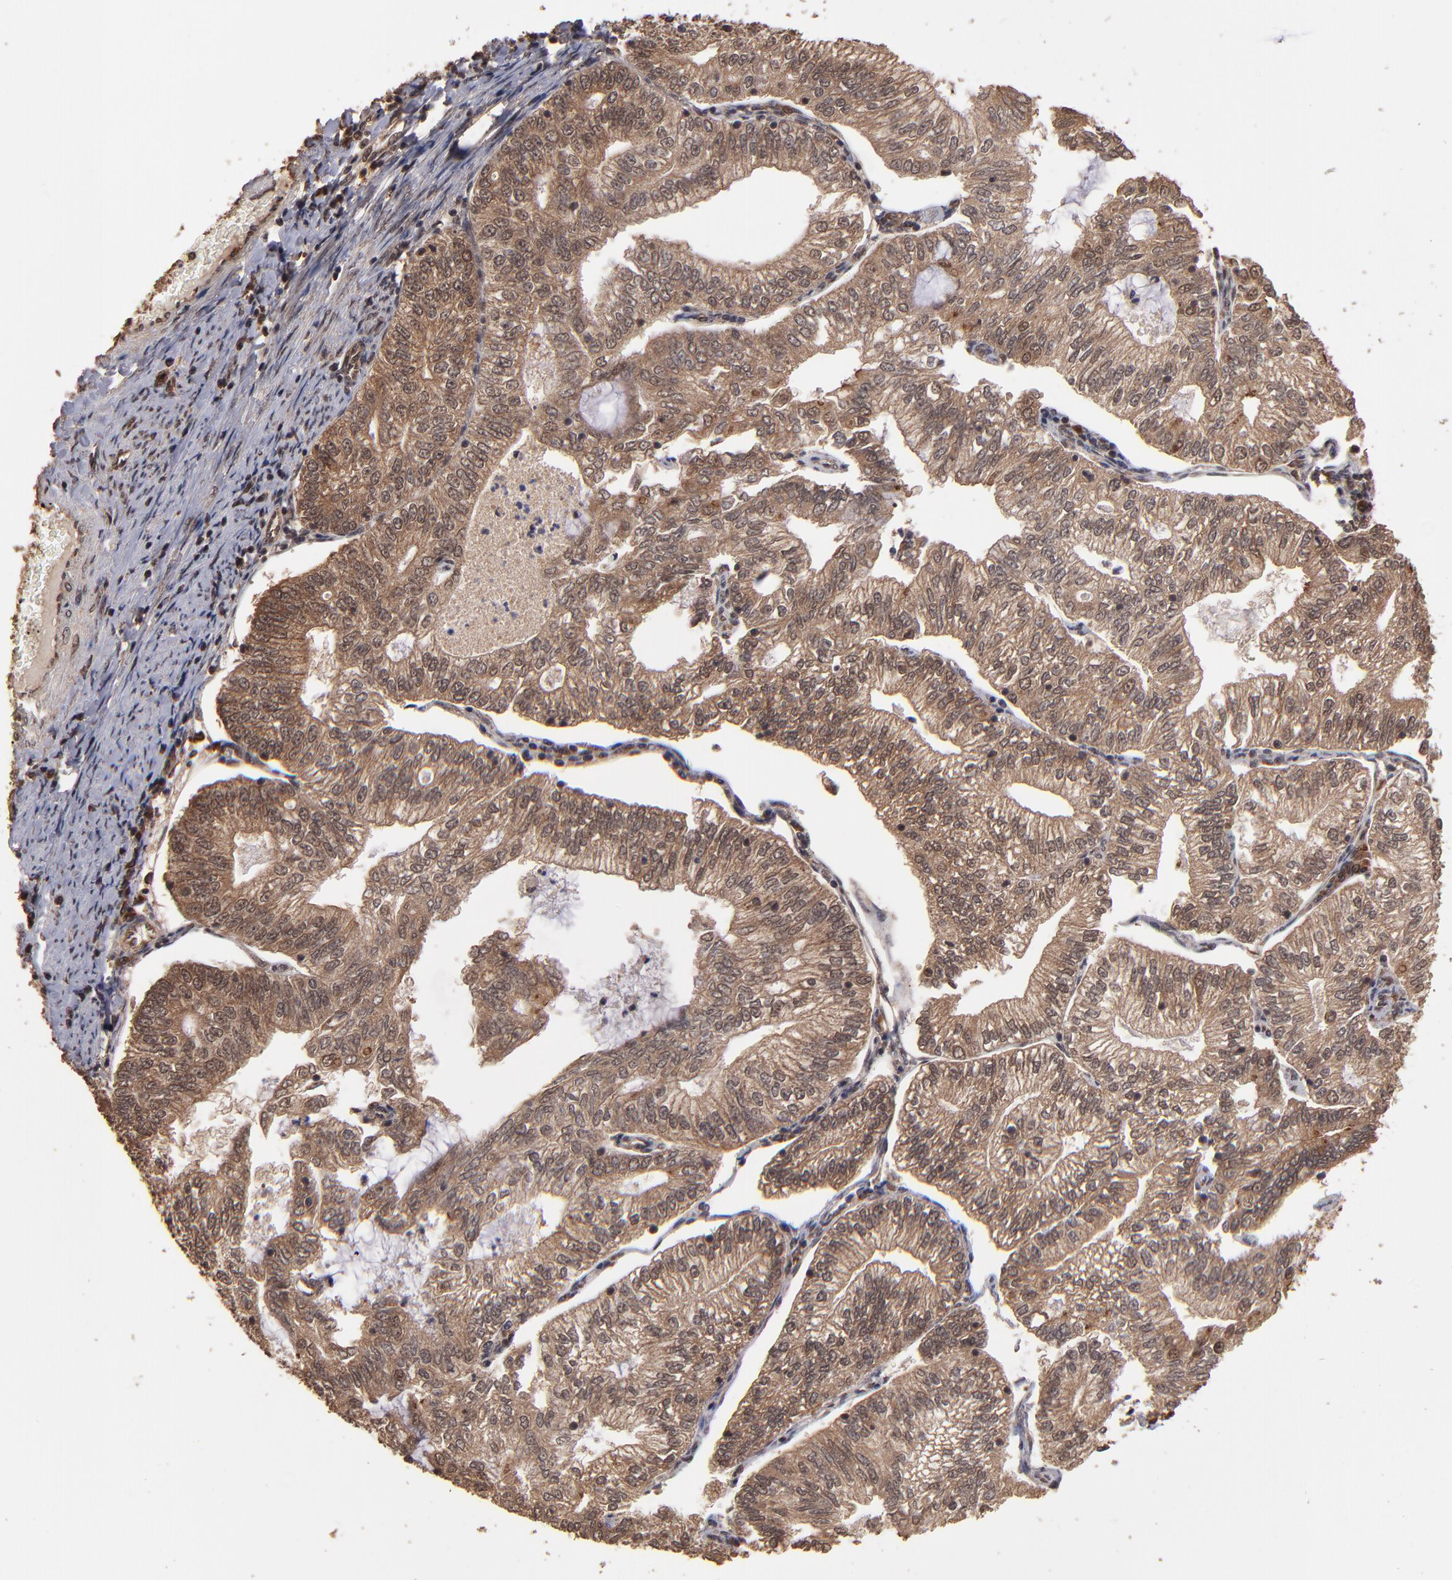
{"staining": {"intensity": "strong", "quantity": ">75%", "location": "cytoplasmic/membranous"}, "tissue": "endometrial cancer", "cell_type": "Tumor cells", "image_type": "cancer", "snomed": [{"axis": "morphology", "description": "Adenocarcinoma, NOS"}, {"axis": "topography", "description": "Endometrium"}], "caption": "Adenocarcinoma (endometrial) was stained to show a protein in brown. There is high levels of strong cytoplasmic/membranous expression in approximately >75% of tumor cells. (DAB (3,3'-diaminobenzidine) = brown stain, brightfield microscopy at high magnification).", "gene": "NFE2L2", "patient": {"sex": "female", "age": 69}}